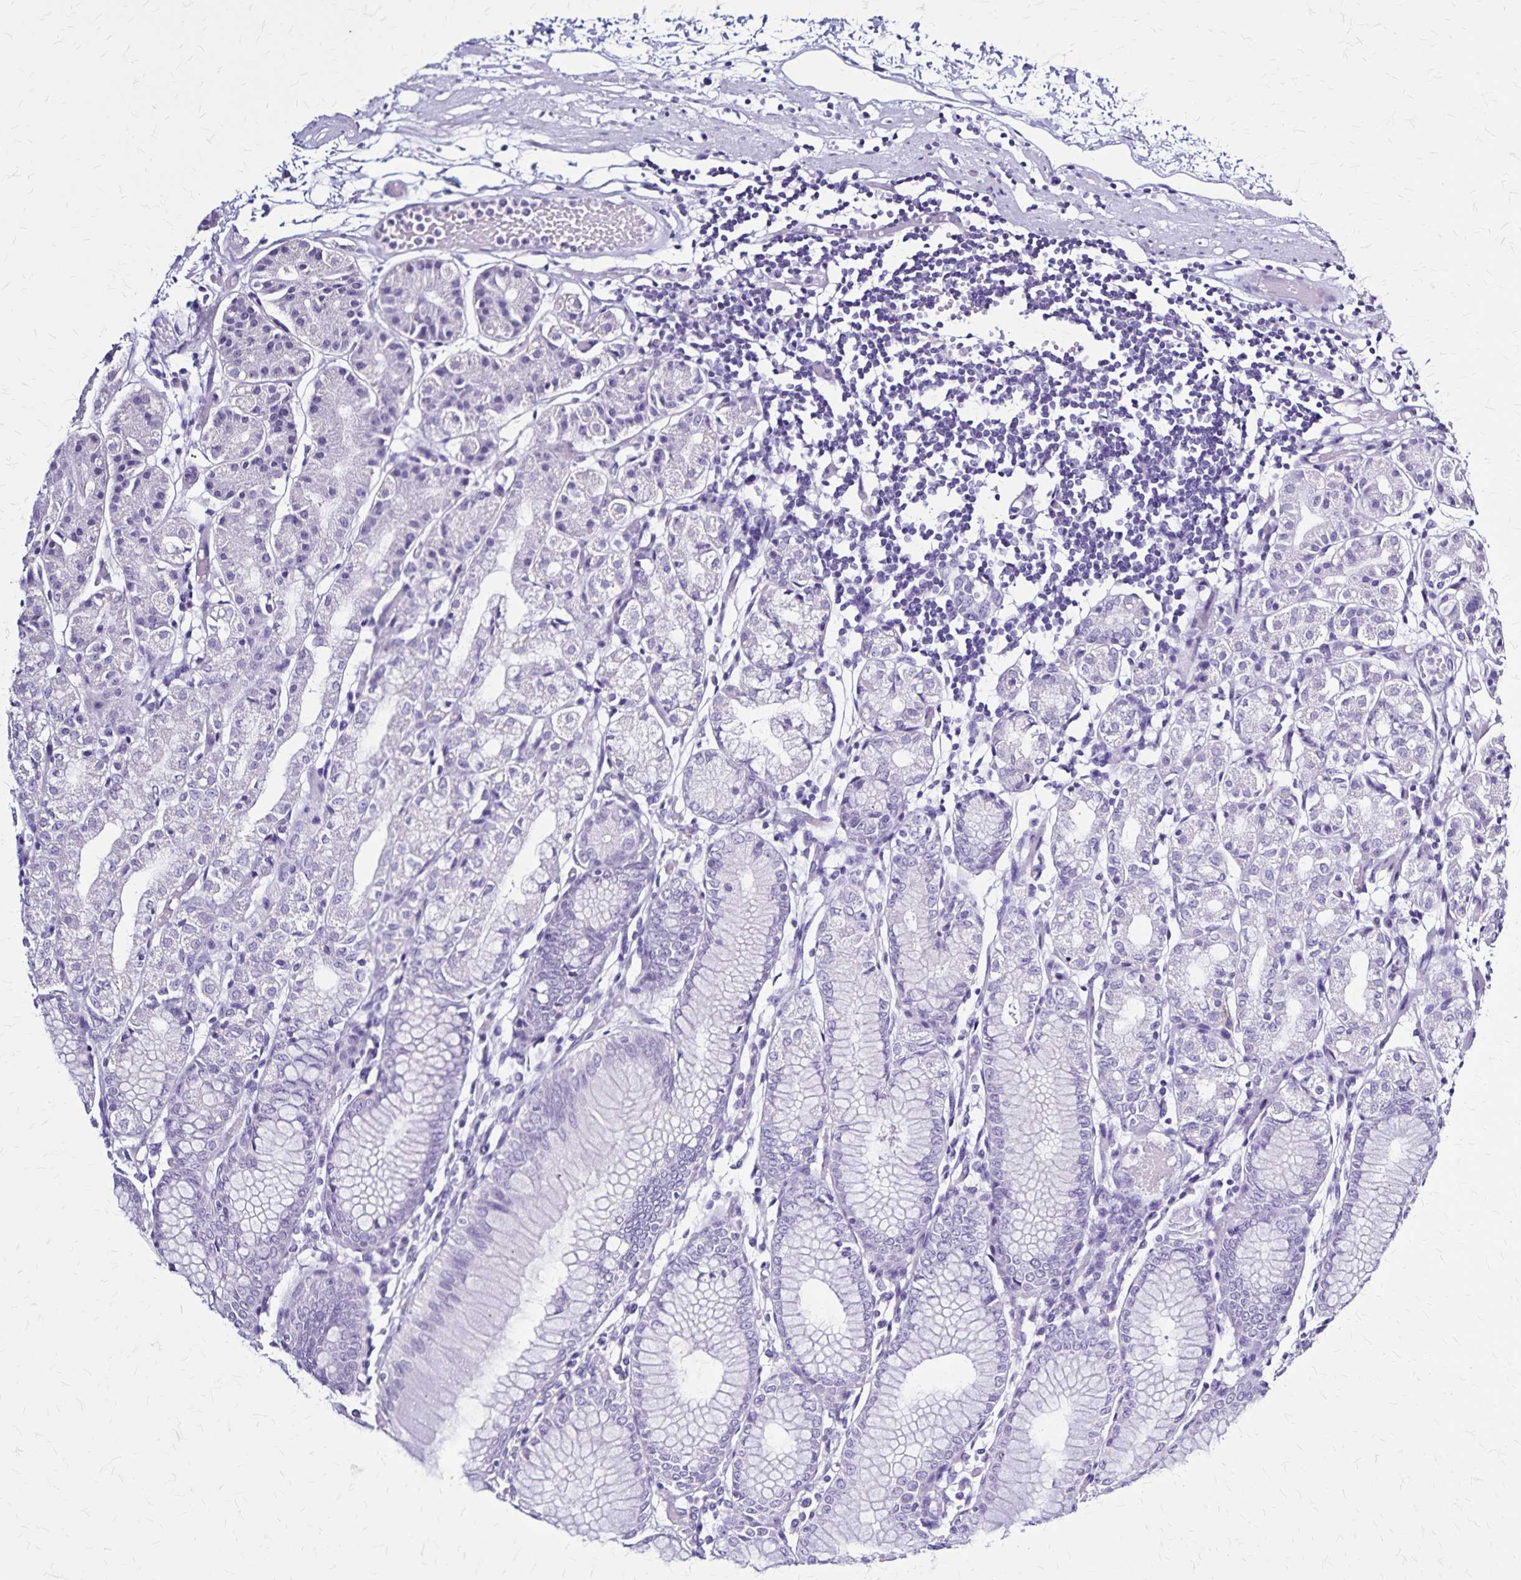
{"staining": {"intensity": "negative", "quantity": "none", "location": "none"}, "tissue": "stomach", "cell_type": "Glandular cells", "image_type": "normal", "snomed": [{"axis": "morphology", "description": "Normal tissue, NOS"}, {"axis": "topography", "description": "Stomach"}], "caption": "This is an IHC micrograph of unremarkable stomach. There is no positivity in glandular cells.", "gene": "PLXNA4", "patient": {"sex": "female", "age": 57}}